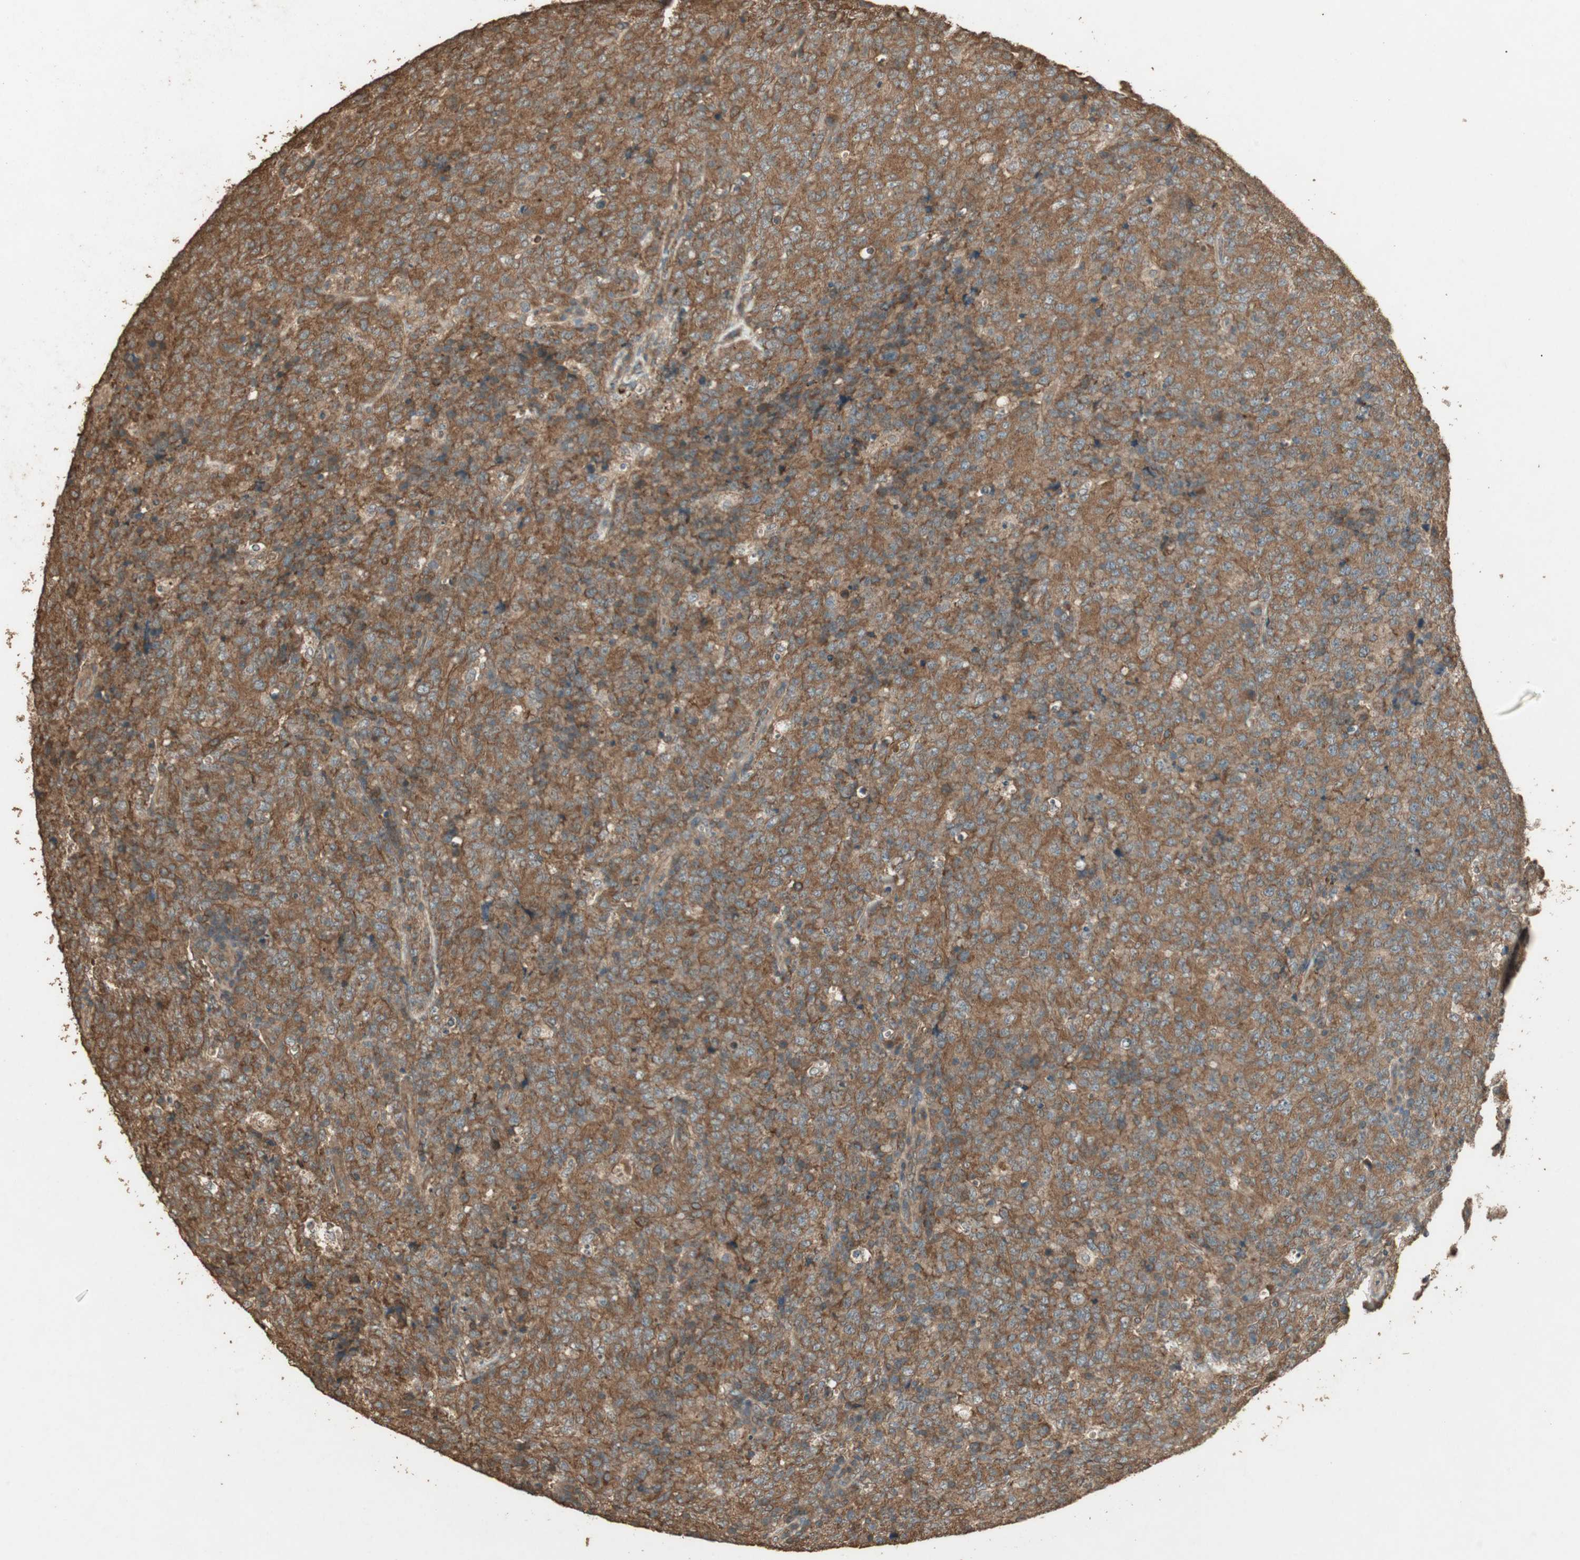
{"staining": {"intensity": "strong", "quantity": ">75%", "location": "cytoplasmic/membranous"}, "tissue": "lymphoma", "cell_type": "Tumor cells", "image_type": "cancer", "snomed": [{"axis": "morphology", "description": "Malignant lymphoma, non-Hodgkin's type, High grade"}, {"axis": "topography", "description": "Tonsil"}], "caption": "High-grade malignant lymphoma, non-Hodgkin's type stained with DAB immunohistochemistry displays high levels of strong cytoplasmic/membranous expression in about >75% of tumor cells. The staining was performed using DAB to visualize the protein expression in brown, while the nuclei were stained in blue with hematoxylin (Magnification: 20x).", "gene": "USP2", "patient": {"sex": "female", "age": 36}}